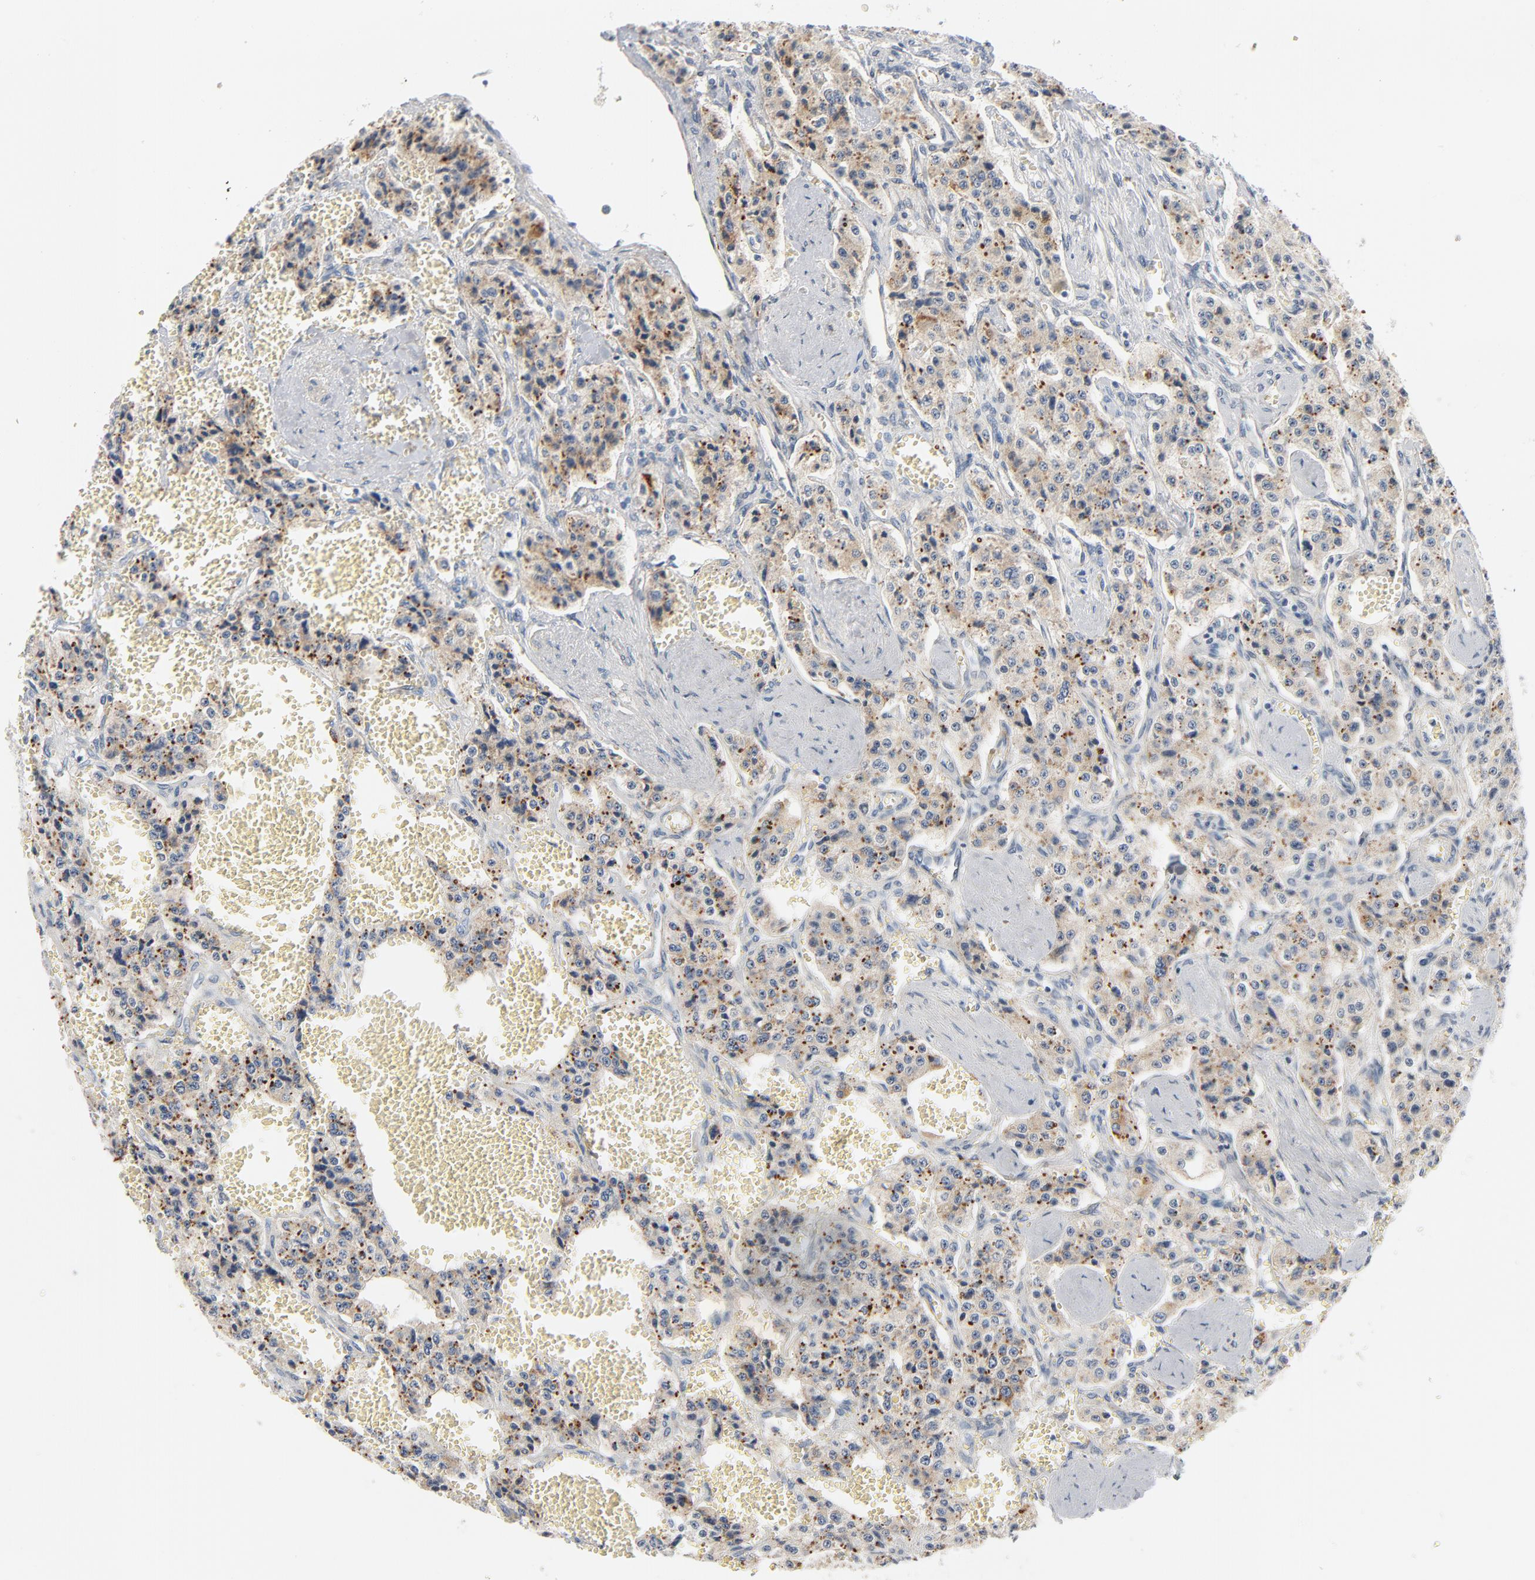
{"staining": {"intensity": "moderate", "quantity": "25%-75%", "location": "cytoplasmic/membranous"}, "tissue": "carcinoid", "cell_type": "Tumor cells", "image_type": "cancer", "snomed": [{"axis": "morphology", "description": "Carcinoid, malignant, NOS"}, {"axis": "topography", "description": "Small intestine"}], "caption": "A high-resolution photomicrograph shows immunohistochemistry (IHC) staining of carcinoid, which reveals moderate cytoplasmic/membranous expression in approximately 25%-75% of tumor cells.", "gene": "IFT43", "patient": {"sex": "male", "age": 52}}